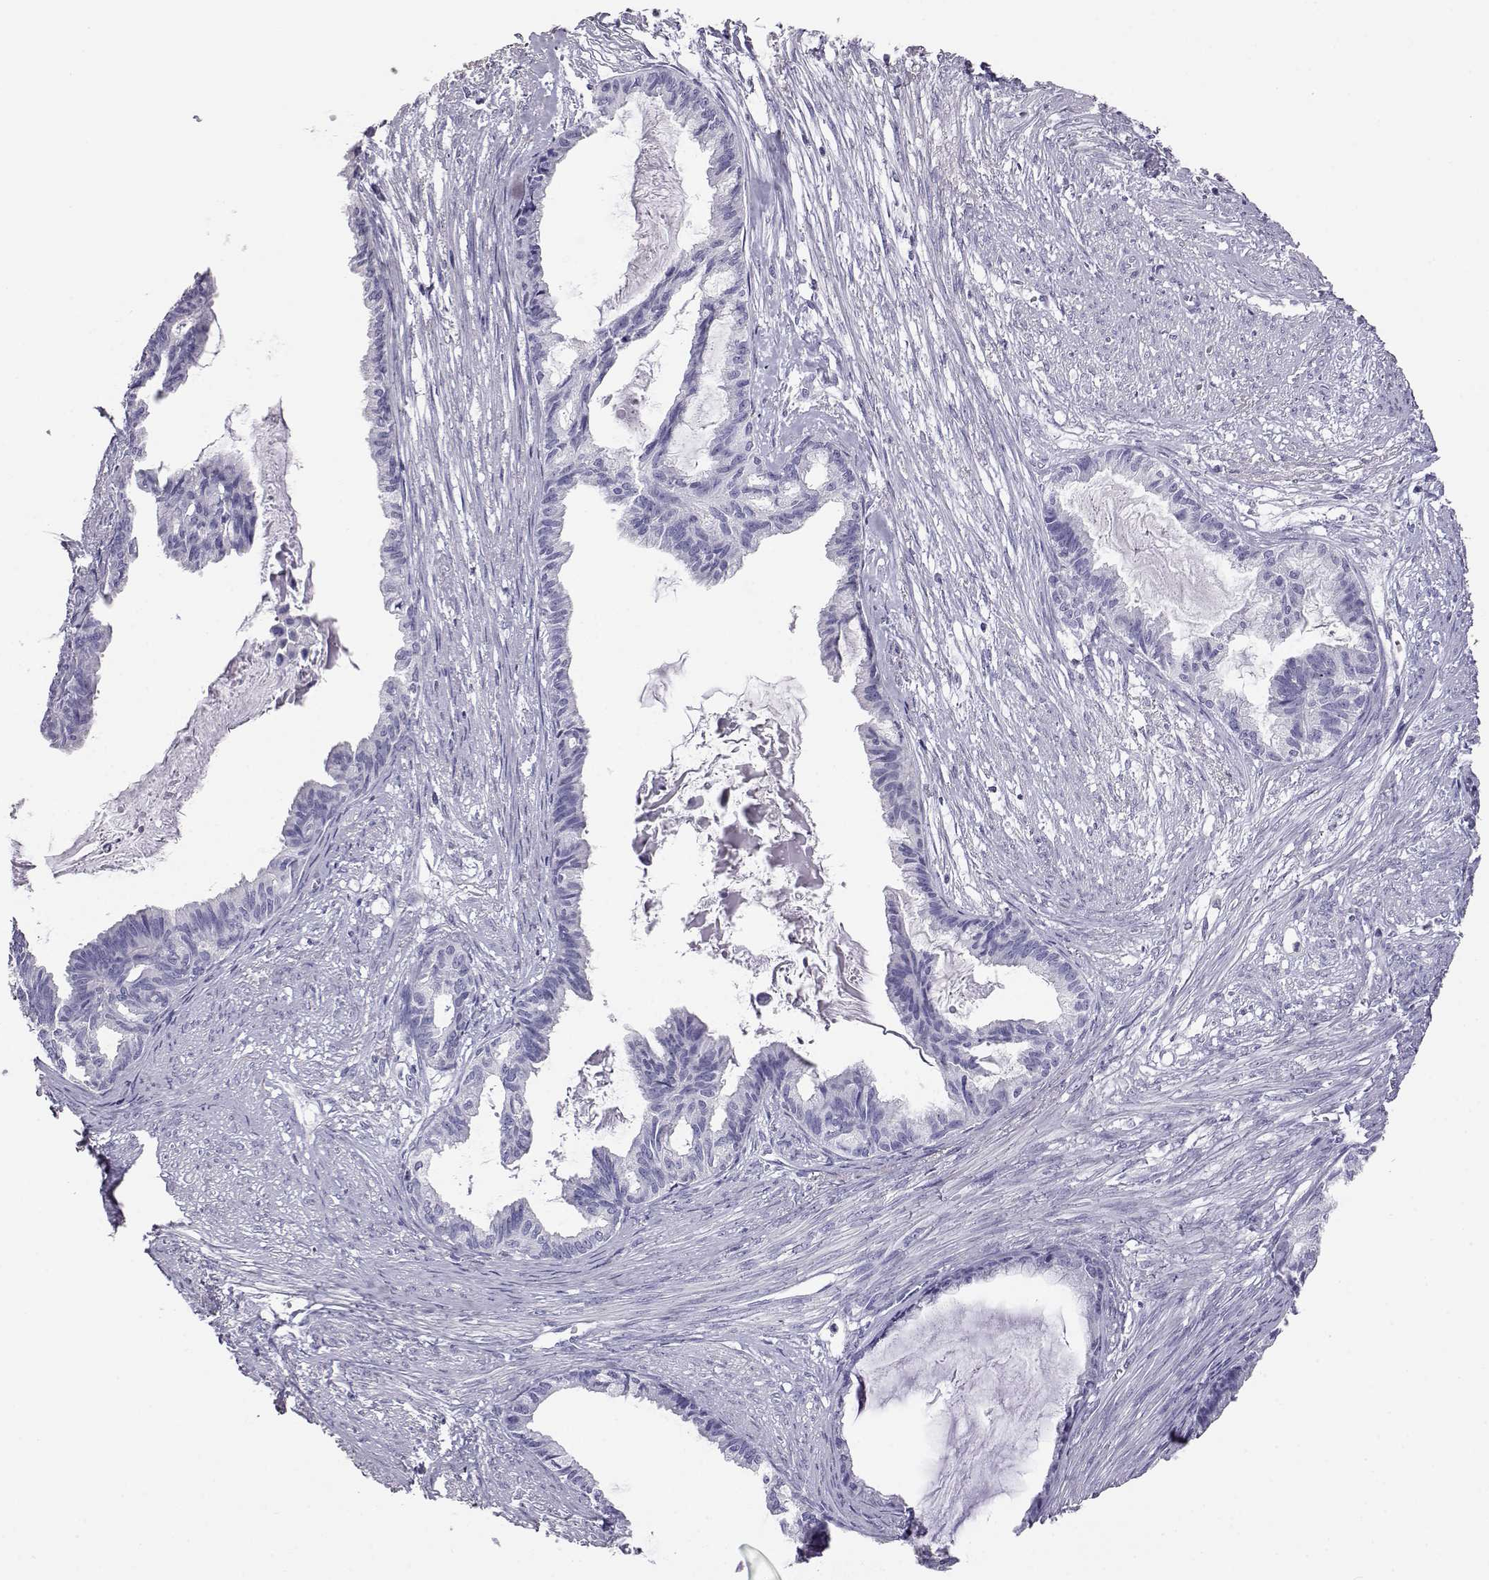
{"staining": {"intensity": "negative", "quantity": "none", "location": "none"}, "tissue": "endometrial cancer", "cell_type": "Tumor cells", "image_type": "cancer", "snomed": [{"axis": "morphology", "description": "Adenocarcinoma, NOS"}, {"axis": "topography", "description": "Endometrium"}], "caption": "Immunohistochemistry image of neoplastic tissue: endometrial cancer (adenocarcinoma) stained with DAB displays no significant protein expression in tumor cells.", "gene": "AKR1B1", "patient": {"sex": "female", "age": 86}}